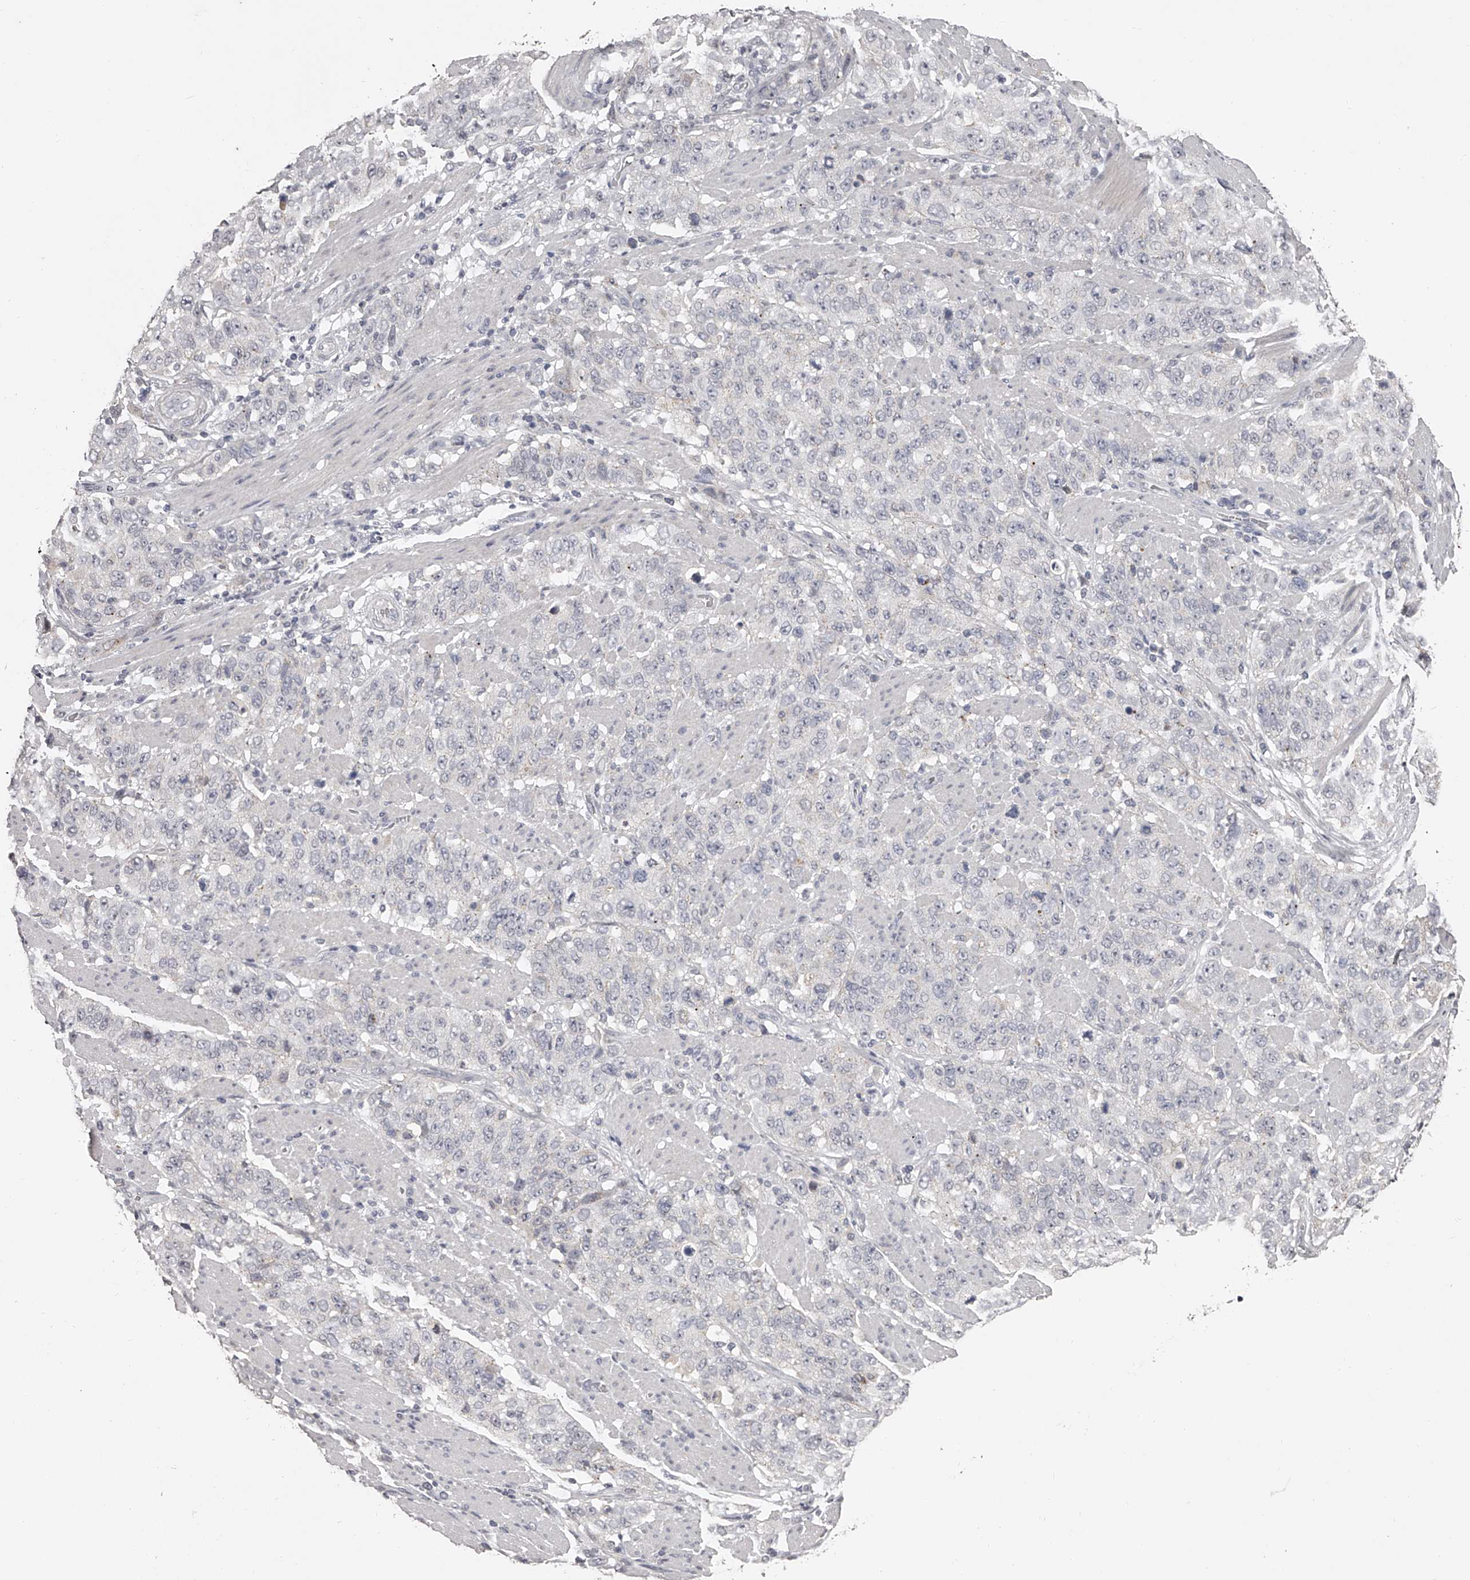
{"staining": {"intensity": "negative", "quantity": "none", "location": "none"}, "tissue": "stomach cancer", "cell_type": "Tumor cells", "image_type": "cancer", "snomed": [{"axis": "morphology", "description": "Adenocarcinoma, NOS"}, {"axis": "topography", "description": "Stomach"}], "caption": "Immunohistochemistry photomicrograph of human stomach cancer (adenocarcinoma) stained for a protein (brown), which displays no positivity in tumor cells. The staining was performed using DAB (3,3'-diaminobenzidine) to visualize the protein expression in brown, while the nuclei were stained in blue with hematoxylin (Magnification: 20x).", "gene": "NT5DC1", "patient": {"sex": "male", "age": 48}}